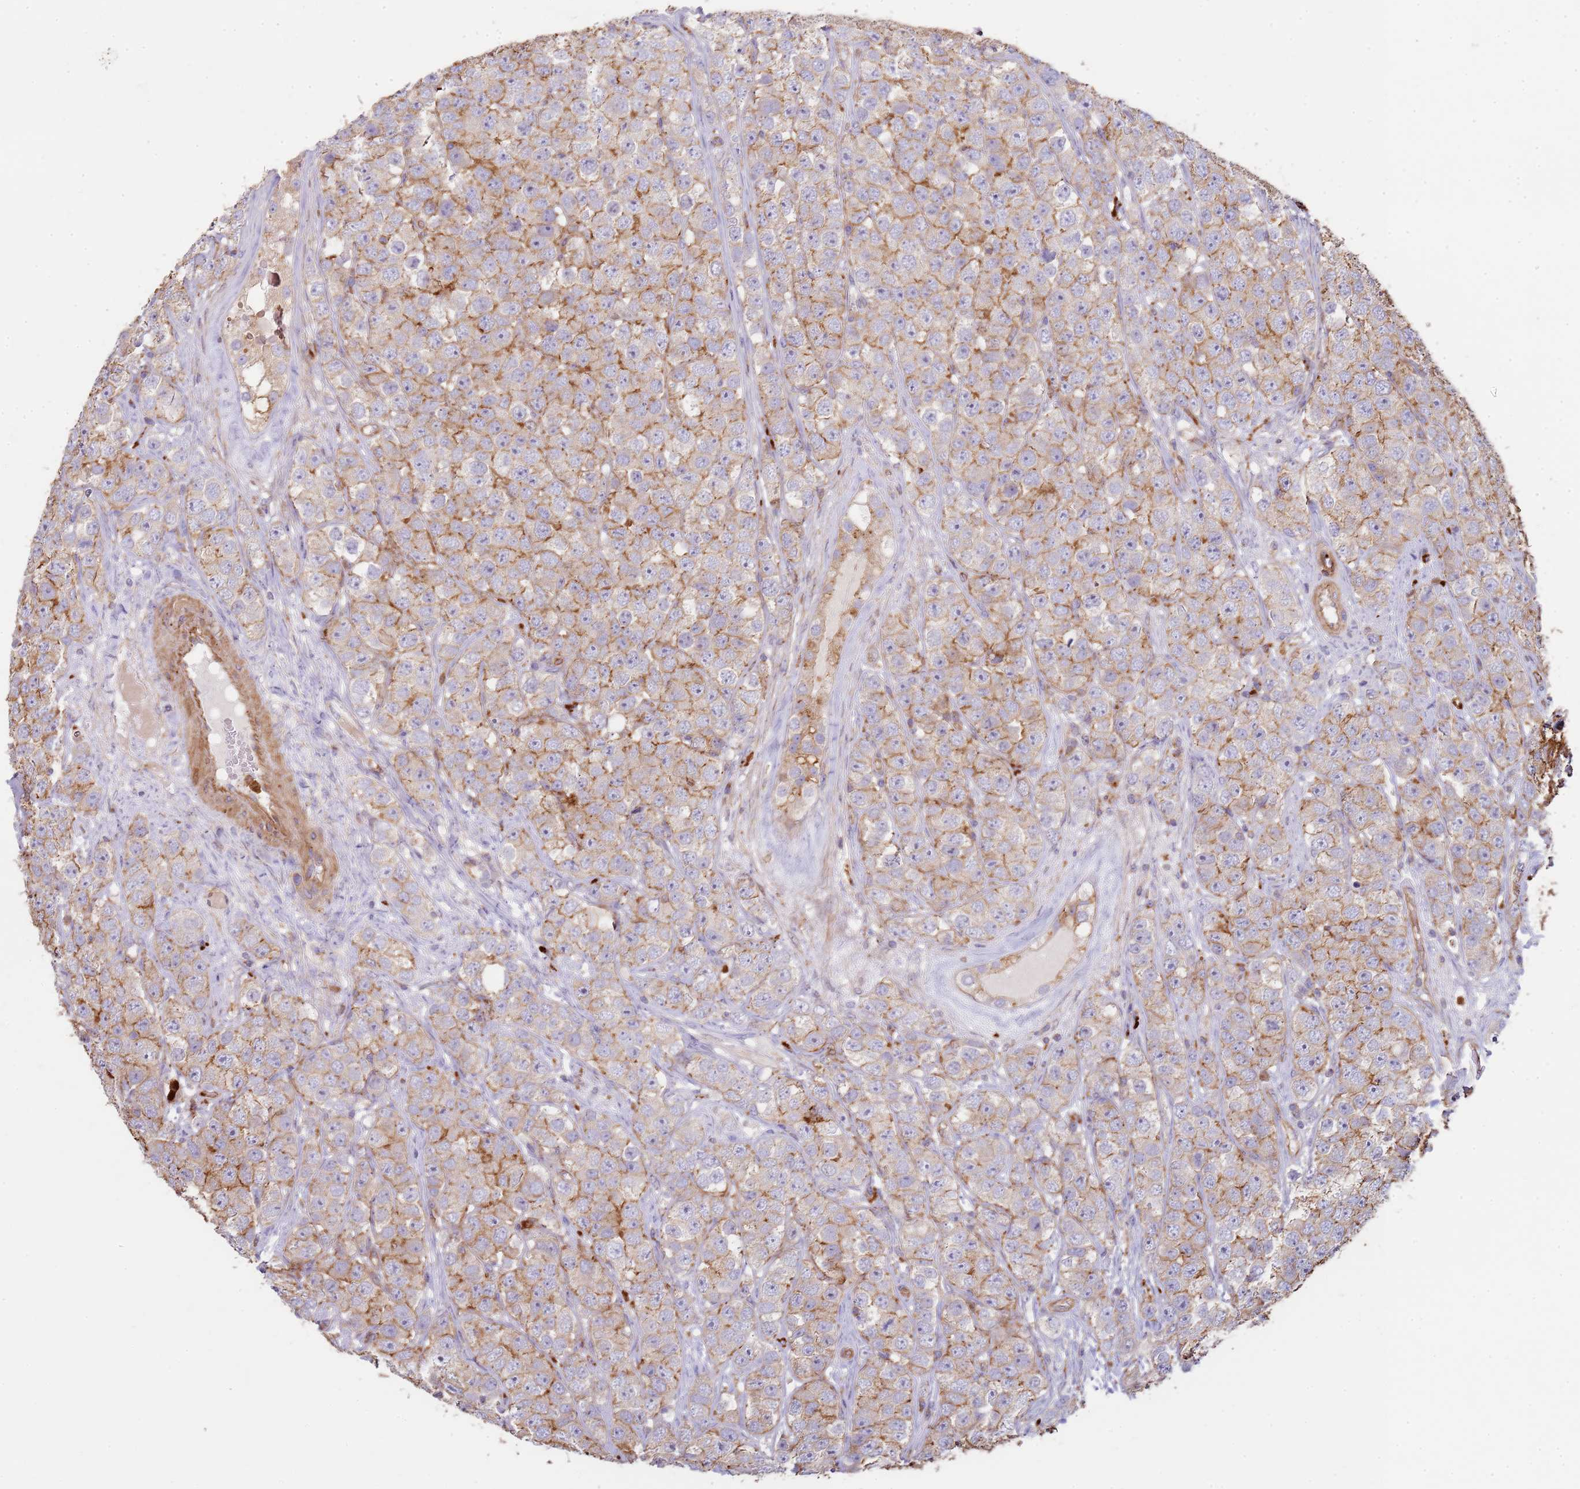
{"staining": {"intensity": "moderate", "quantity": "25%-75%", "location": "cytoplasmic/membranous"}, "tissue": "testis cancer", "cell_type": "Tumor cells", "image_type": "cancer", "snomed": [{"axis": "morphology", "description": "Seminoma, NOS"}, {"axis": "topography", "description": "Testis"}], "caption": "High-power microscopy captured an immunohistochemistry (IHC) photomicrograph of seminoma (testis), revealing moderate cytoplasmic/membranous staining in approximately 25%-75% of tumor cells.", "gene": "NDUFAF4", "patient": {"sex": "male", "age": 28}}